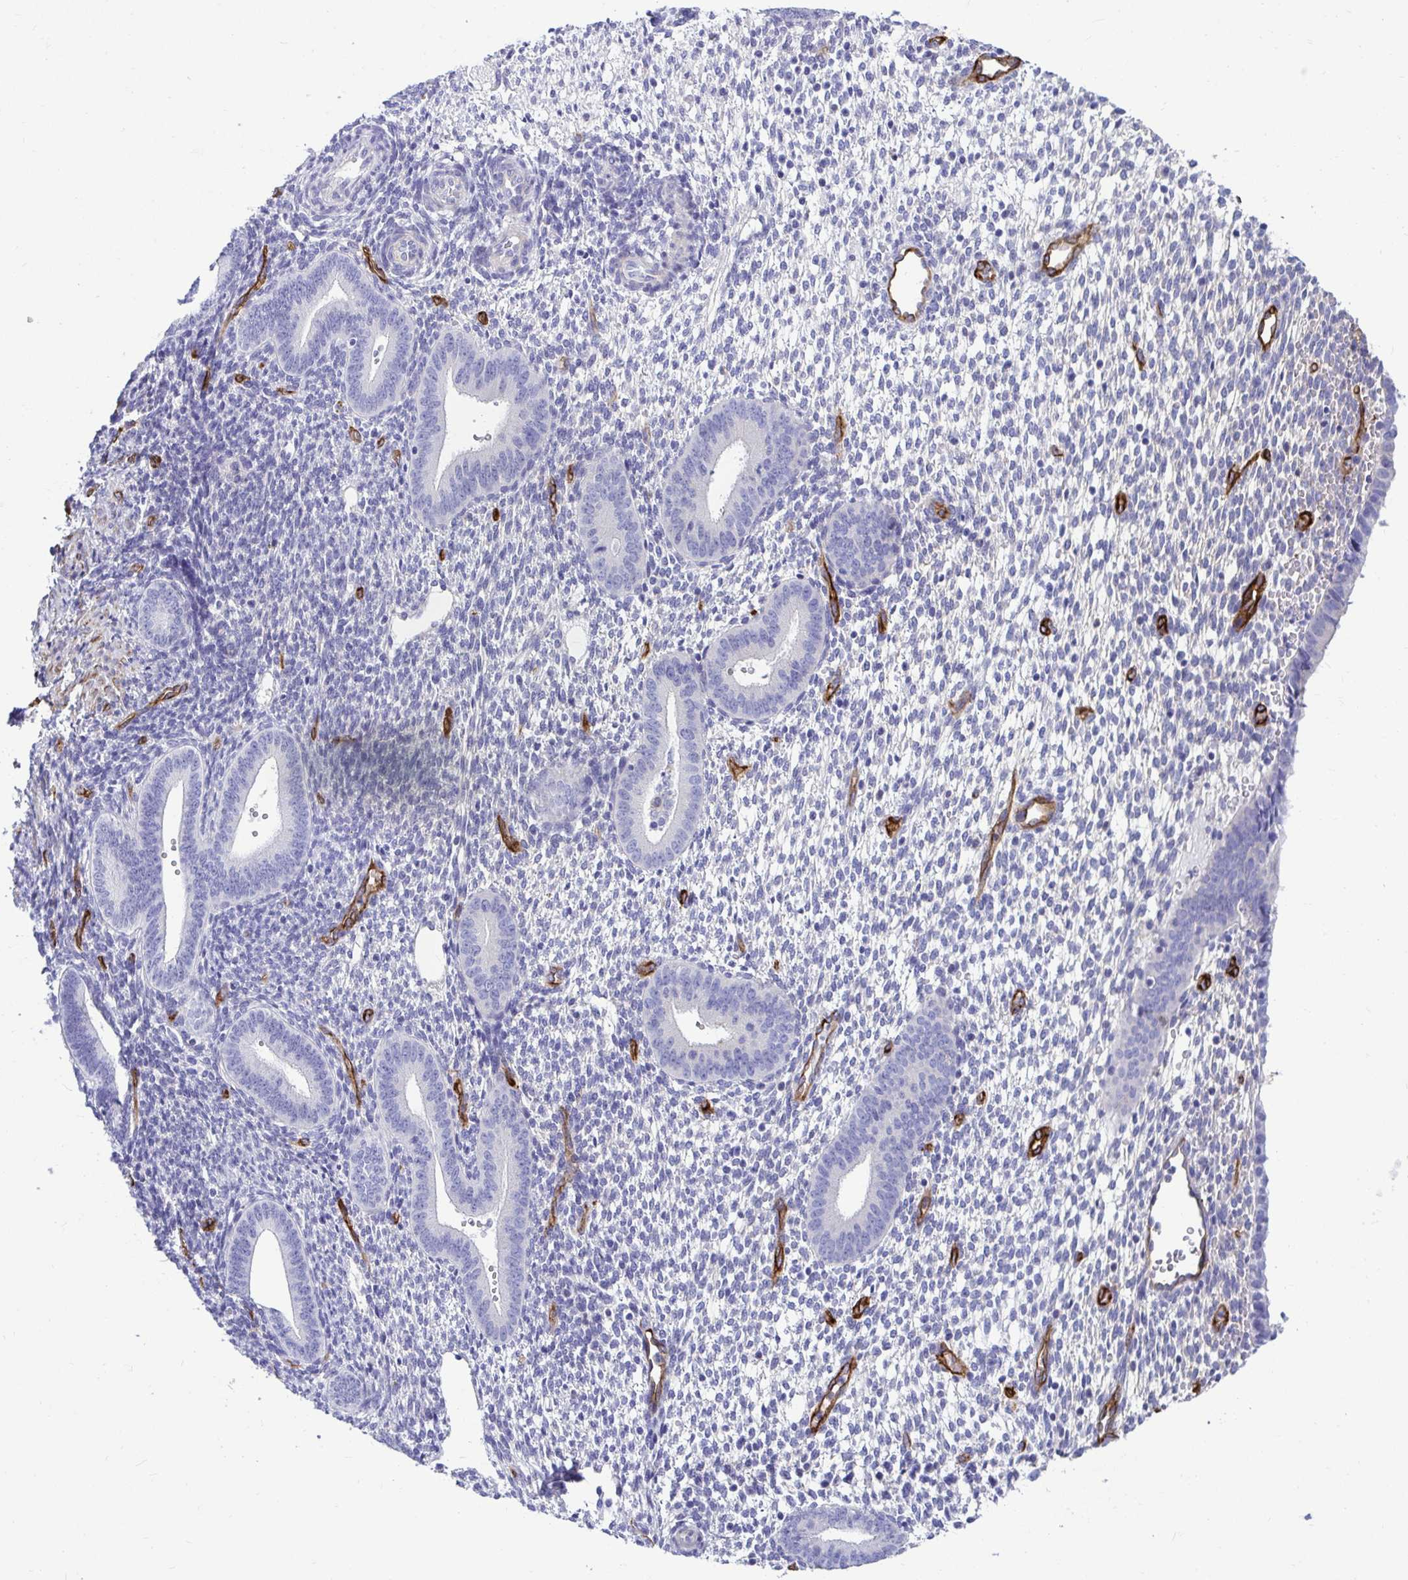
{"staining": {"intensity": "negative", "quantity": "none", "location": "none"}, "tissue": "endometrium", "cell_type": "Cells in endometrial stroma", "image_type": "normal", "snomed": [{"axis": "morphology", "description": "Normal tissue, NOS"}, {"axis": "topography", "description": "Endometrium"}], "caption": "Immunohistochemical staining of unremarkable endometrium displays no significant staining in cells in endometrial stroma.", "gene": "ABCG2", "patient": {"sex": "female", "age": 40}}